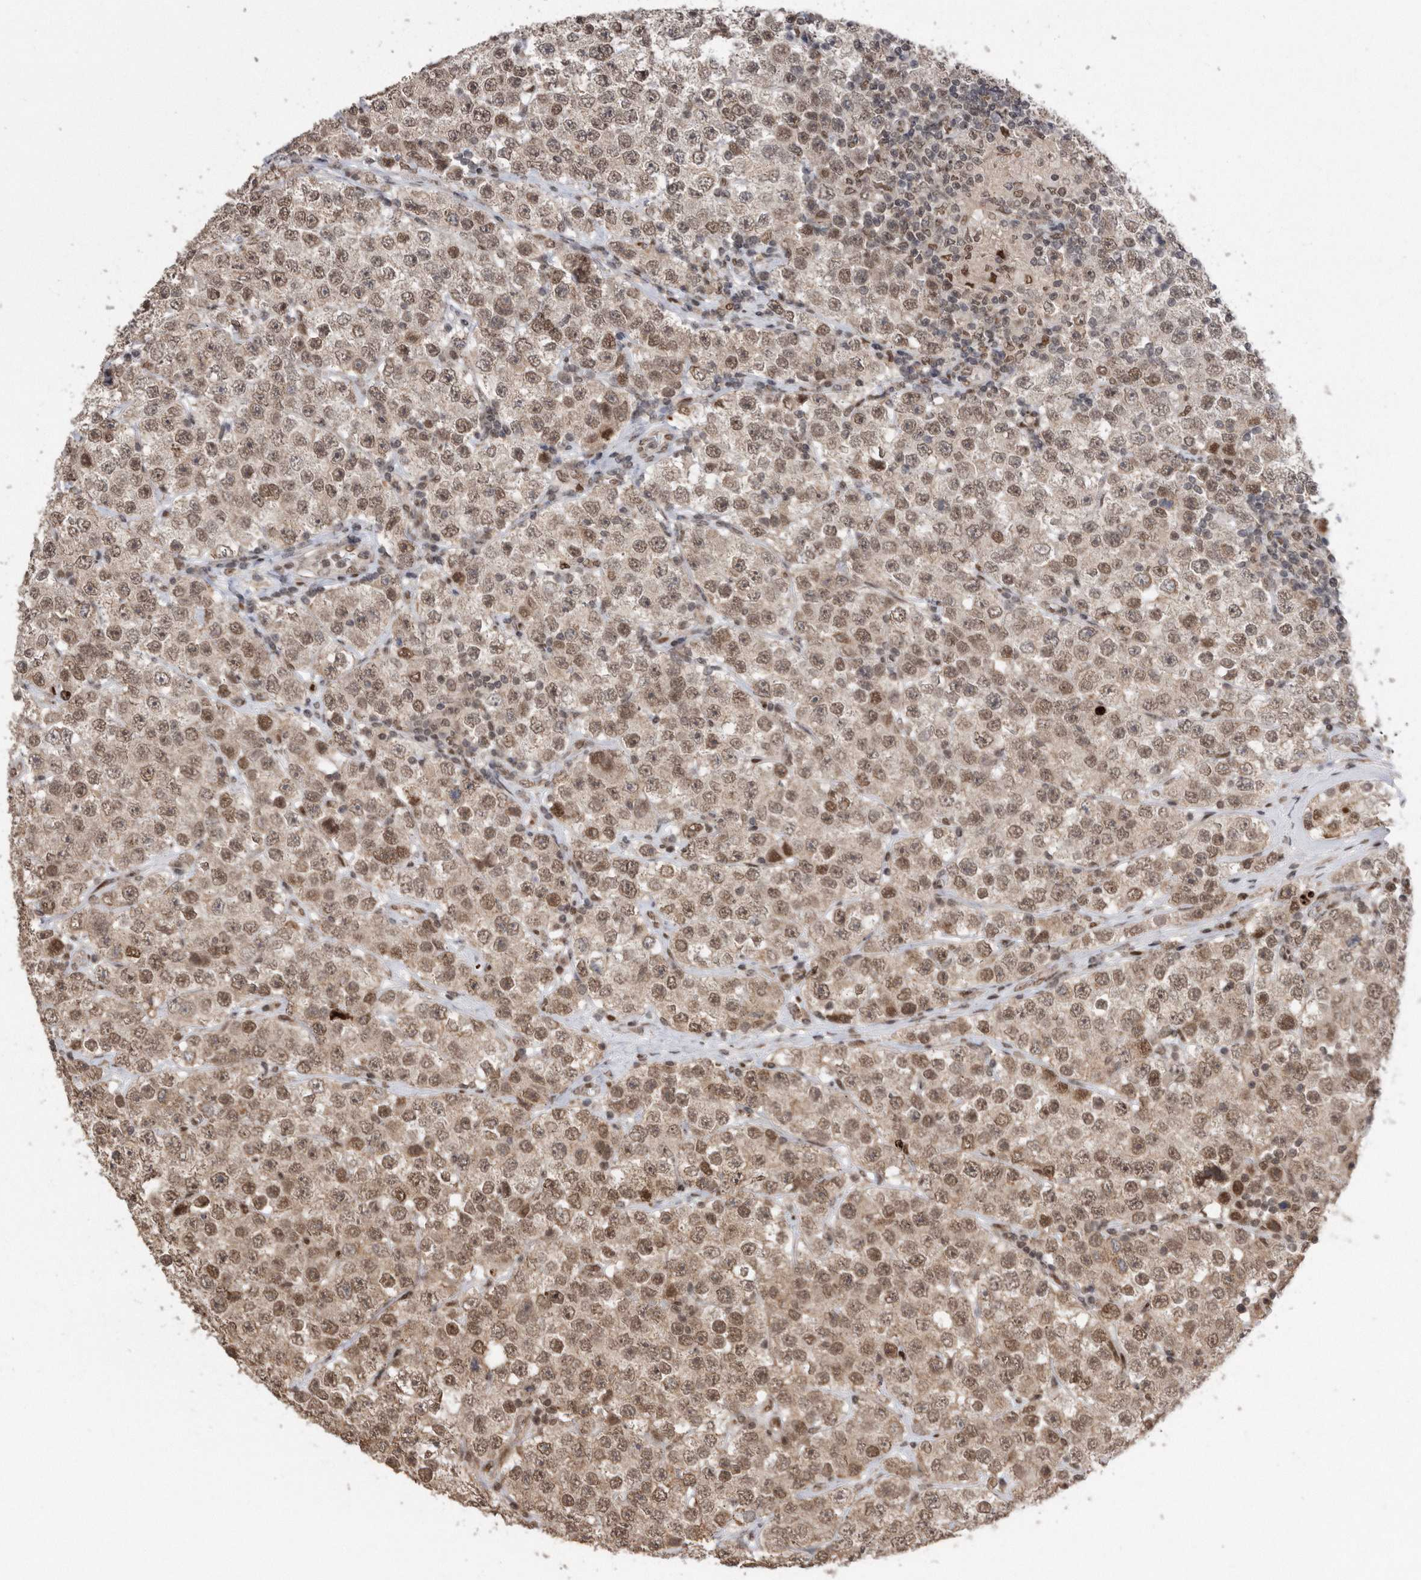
{"staining": {"intensity": "moderate", "quantity": ">75%", "location": "nuclear"}, "tissue": "testis cancer", "cell_type": "Tumor cells", "image_type": "cancer", "snomed": [{"axis": "morphology", "description": "Seminoma, NOS"}, {"axis": "topography", "description": "Testis"}], "caption": "This is an image of IHC staining of seminoma (testis), which shows moderate staining in the nuclear of tumor cells.", "gene": "TDRD3", "patient": {"sex": "male", "age": 28}}